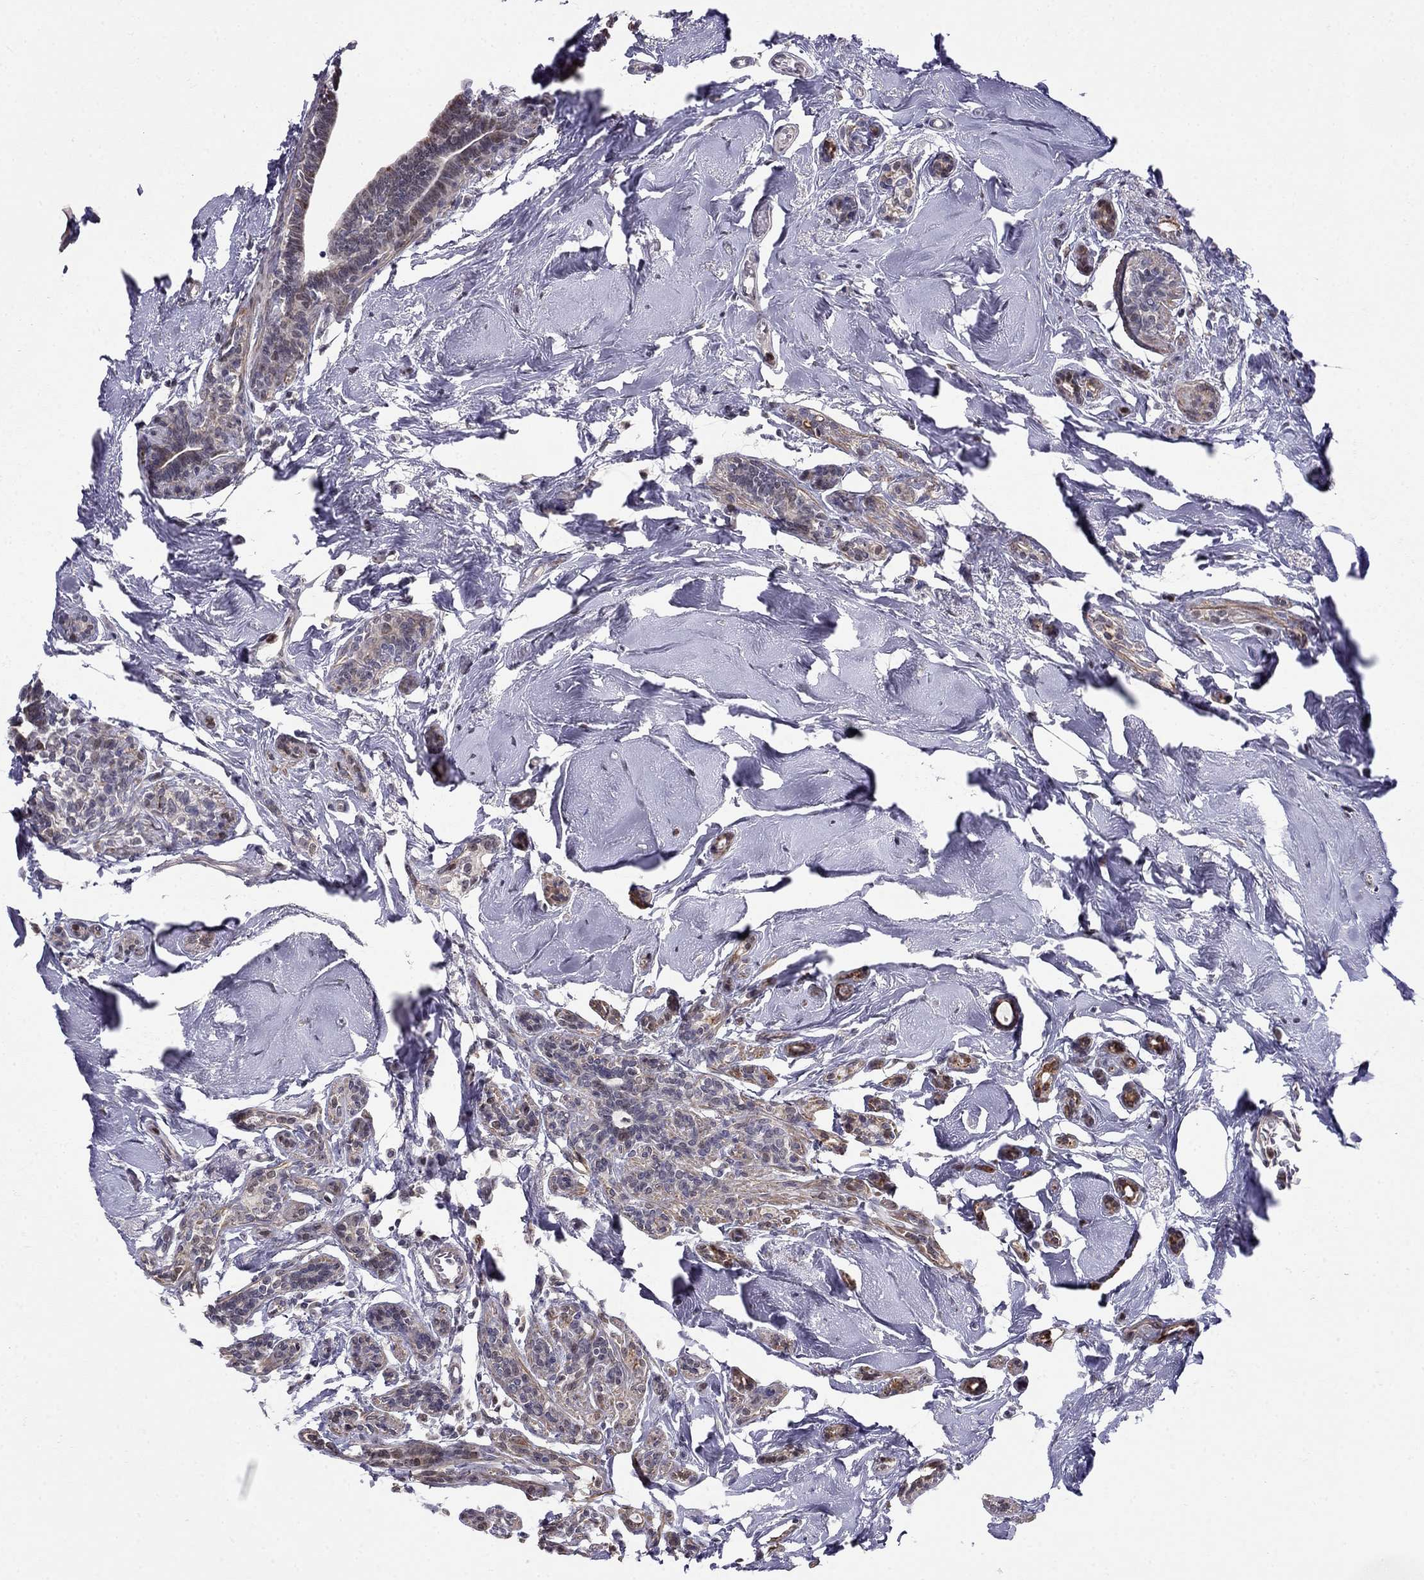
{"staining": {"intensity": "weak", "quantity": "25%-75%", "location": "cytoplasmic/membranous"}, "tissue": "breast cancer", "cell_type": "Tumor cells", "image_type": "cancer", "snomed": [{"axis": "morphology", "description": "Duct carcinoma"}, {"axis": "topography", "description": "Breast"}], "caption": "A histopathology image of breast cancer stained for a protein demonstrates weak cytoplasmic/membranous brown staining in tumor cells.", "gene": "LRRC39", "patient": {"sex": "female", "age": 83}}